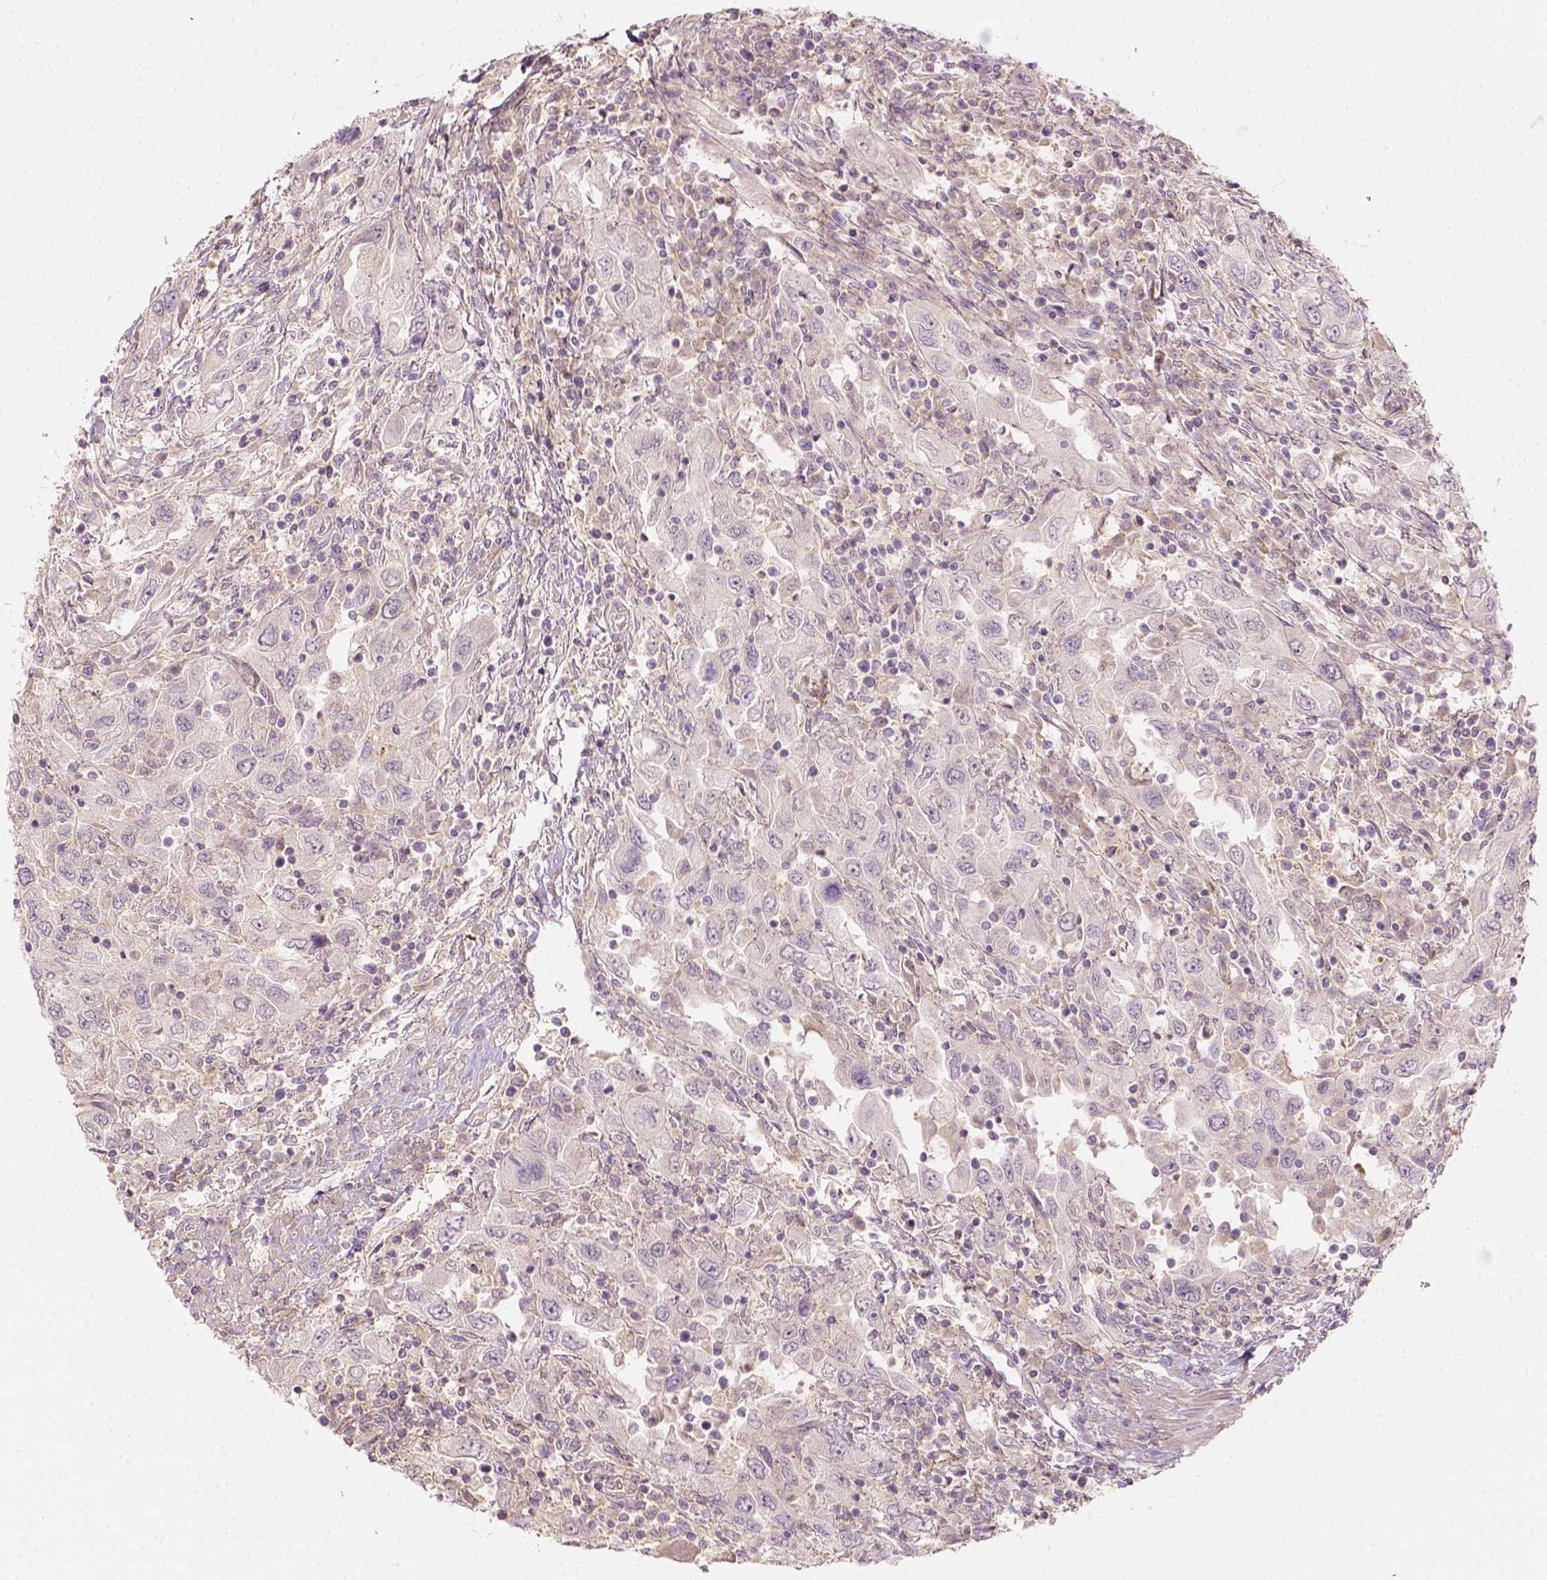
{"staining": {"intensity": "negative", "quantity": "none", "location": "none"}, "tissue": "urothelial cancer", "cell_type": "Tumor cells", "image_type": "cancer", "snomed": [{"axis": "morphology", "description": "Urothelial carcinoma, High grade"}, {"axis": "topography", "description": "Urinary bladder"}], "caption": "Urothelial cancer stained for a protein using IHC displays no staining tumor cells.", "gene": "AQP9", "patient": {"sex": "male", "age": 76}}